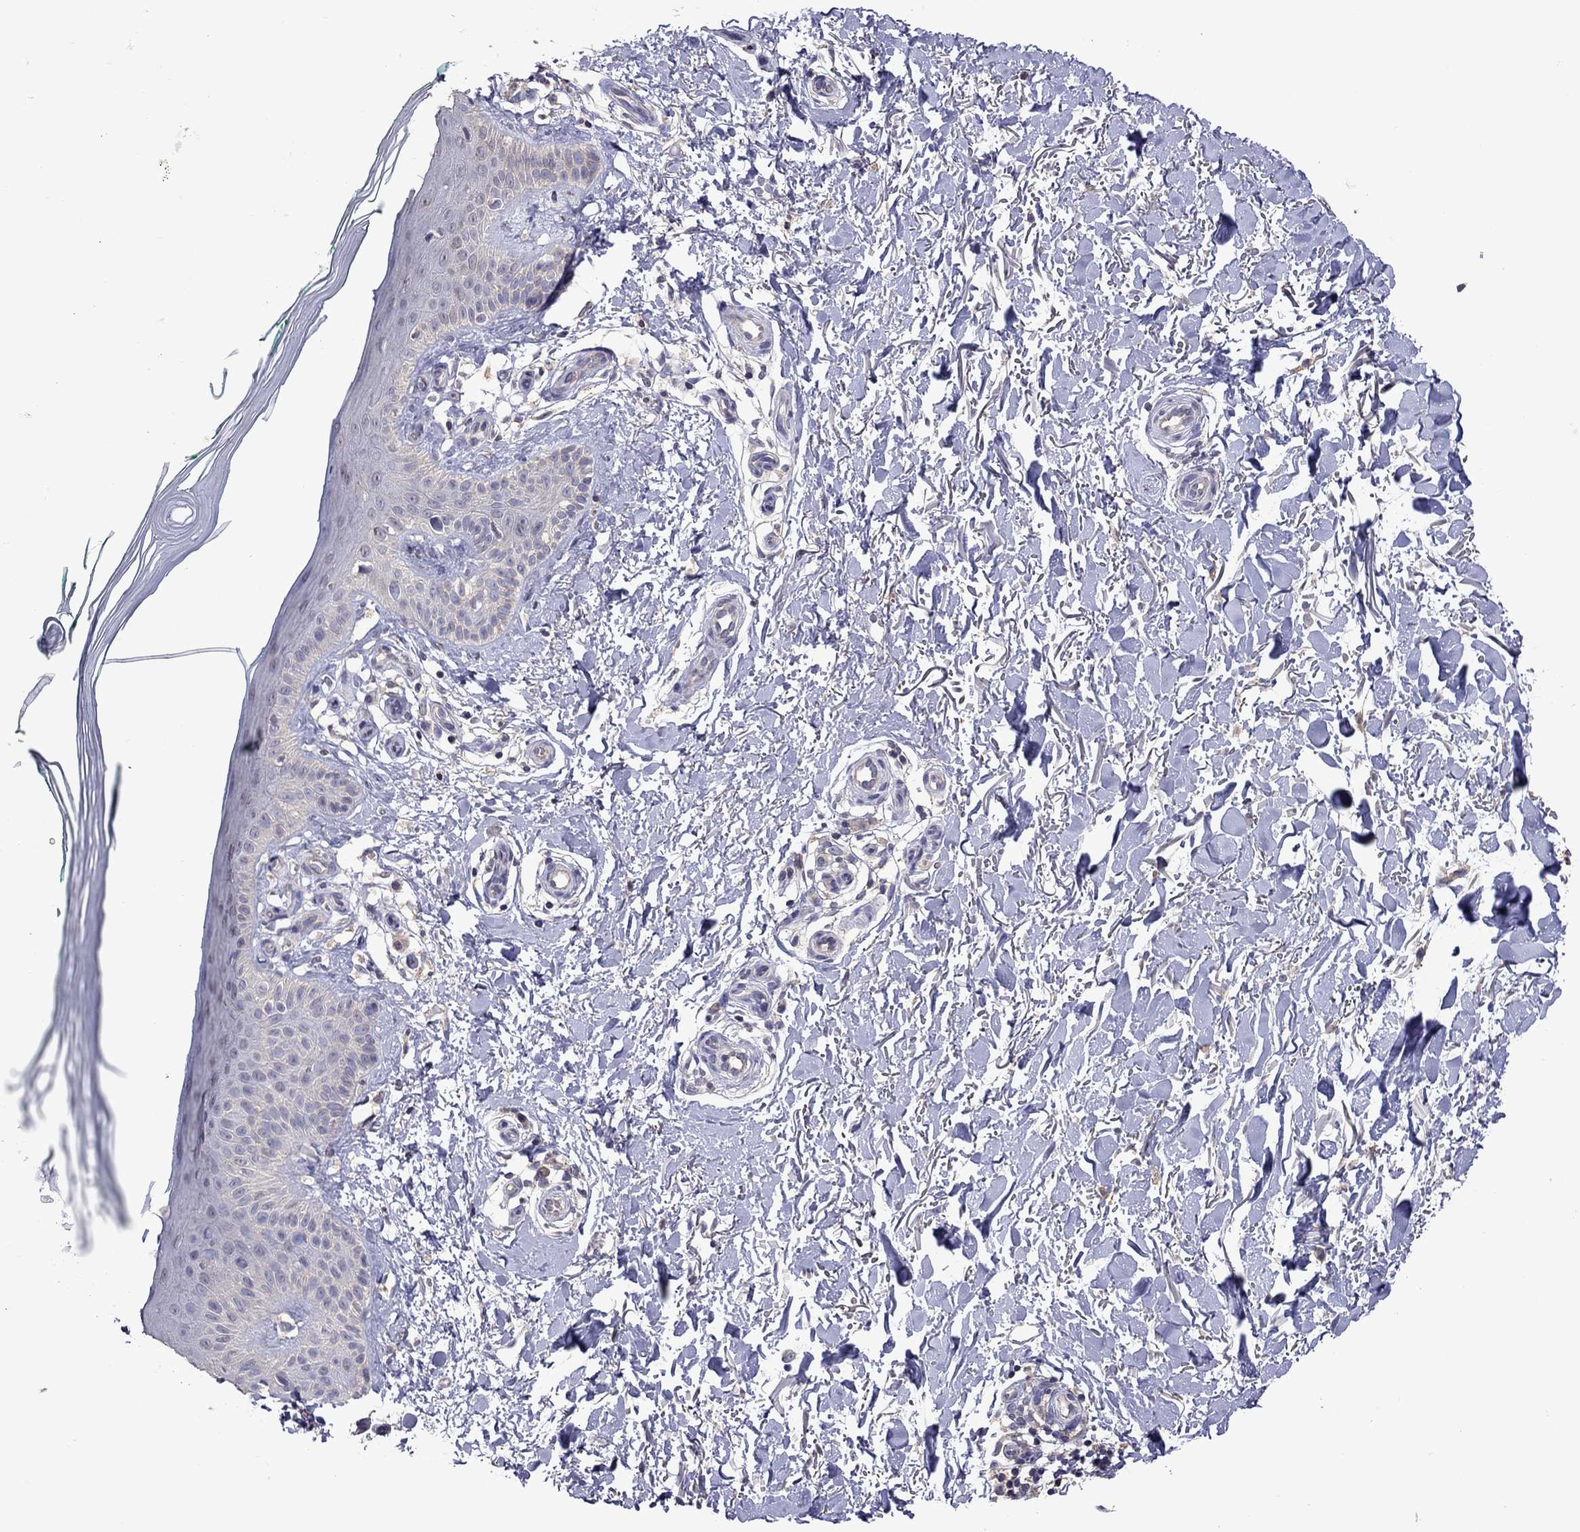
{"staining": {"intensity": "negative", "quantity": "none", "location": "none"}, "tissue": "skin", "cell_type": "Fibroblasts", "image_type": "normal", "snomed": [{"axis": "morphology", "description": "Normal tissue, NOS"}, {"axis": "morphology", "description": "Inflammation, NOS"}, {"axis": "morphology", "description": "Fibrosis, NOS"}, {"axis": "topography", "description": "Skin"}], "caption": "Unremarkable skin was stained to show a protein in brown. There is no significant positivity in fibroblasts.", "gene": "RTP5", "patient": {"sex": "male", "age": 71}}